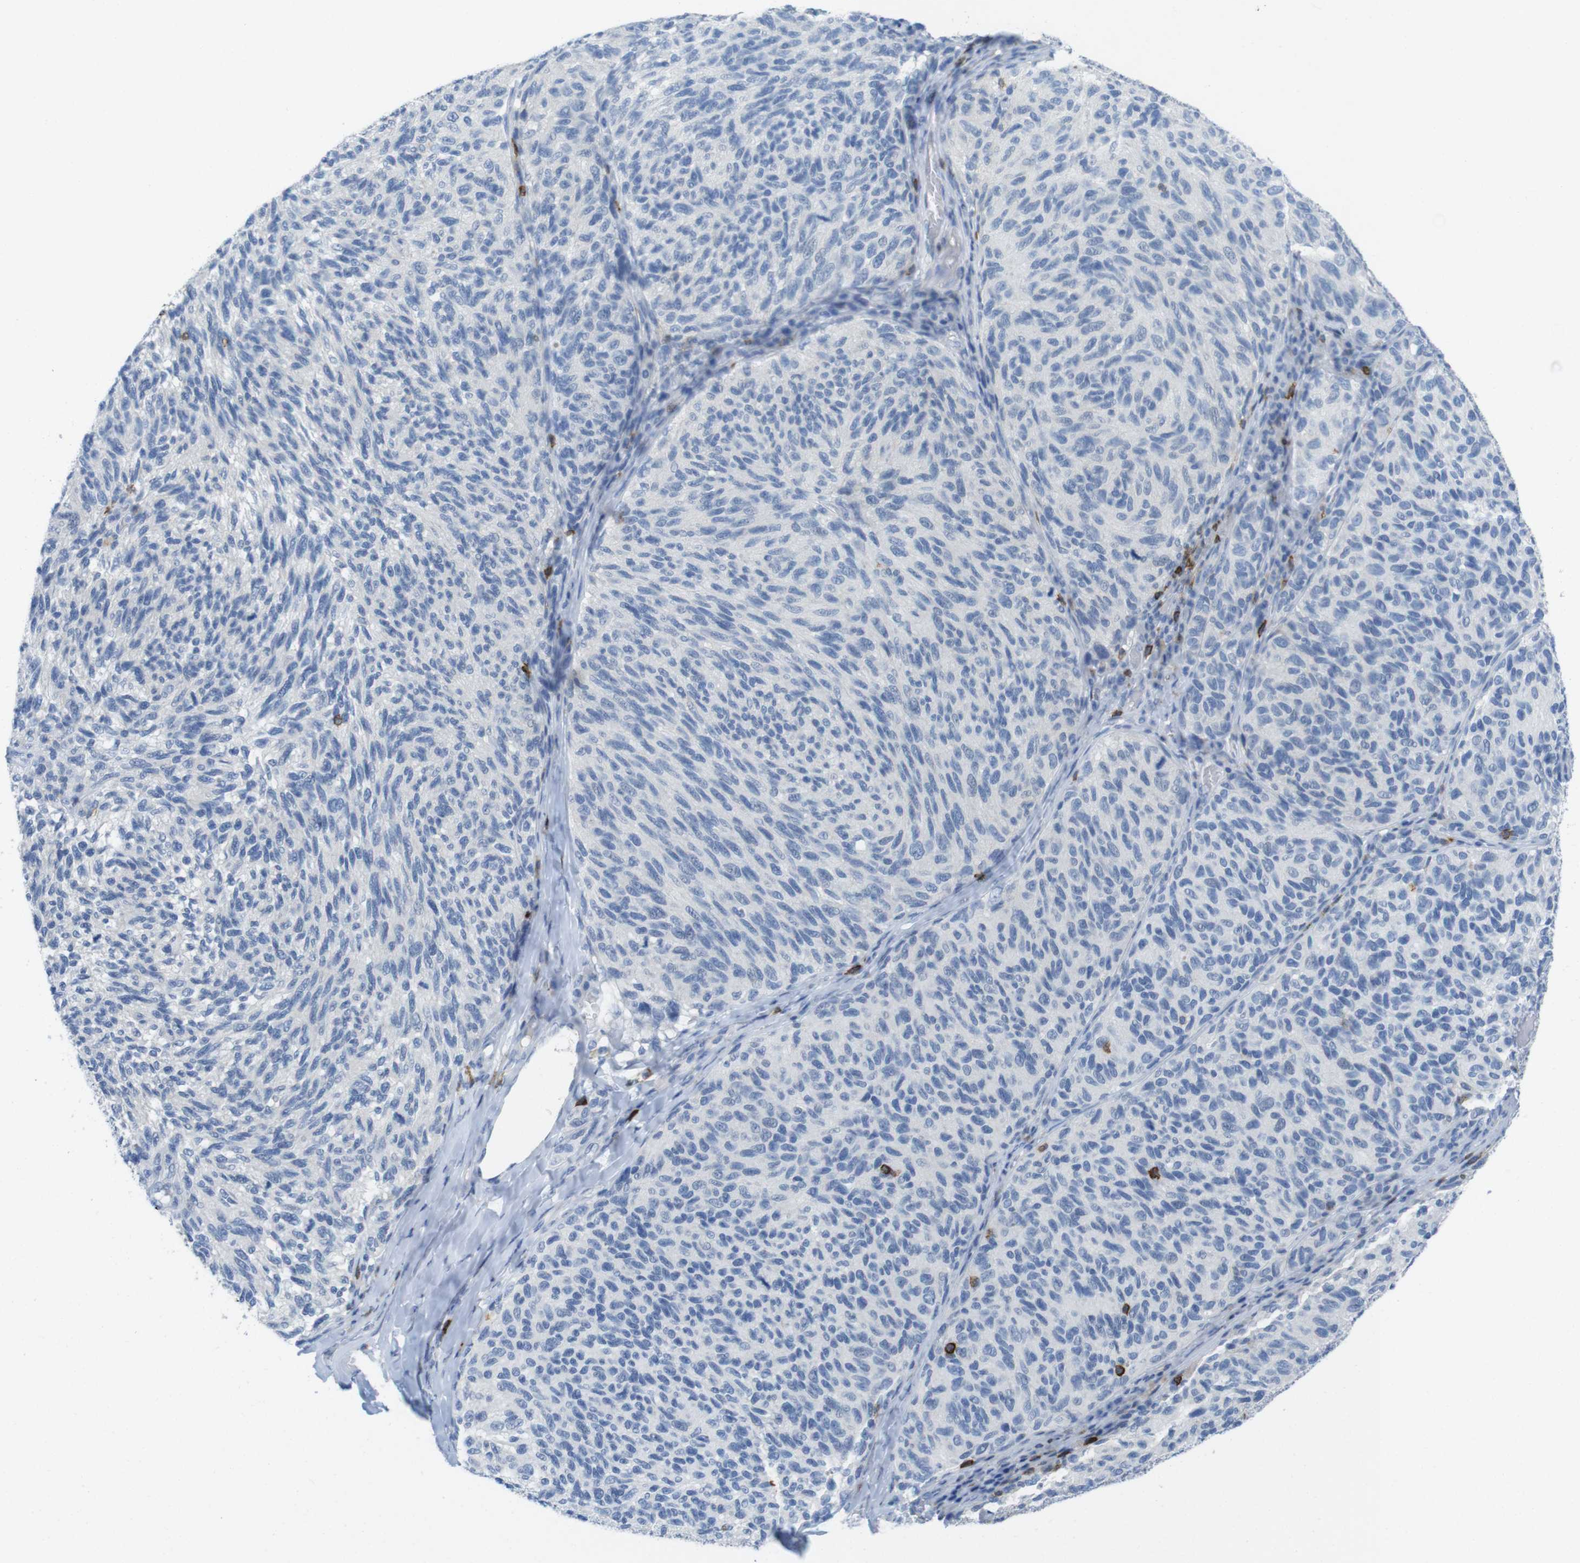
{"staining": {"intensity": "negative", "quantity": "none", "location": "none"}, "tissue": "melanoma", "cell_type": "Tumor cells", "image_type": "cancer", "snomed": [{"axis": "morphology", "description": "Malignant melanoma, NOS"}, {"axis": "topography", "description": "Skin"}], "caption": "Tumor cells show no significant protein staining in melanoma. Nuclei are stained in blue.", "gene": "CD5", "patient": {"sex": "female", "age": 73}}